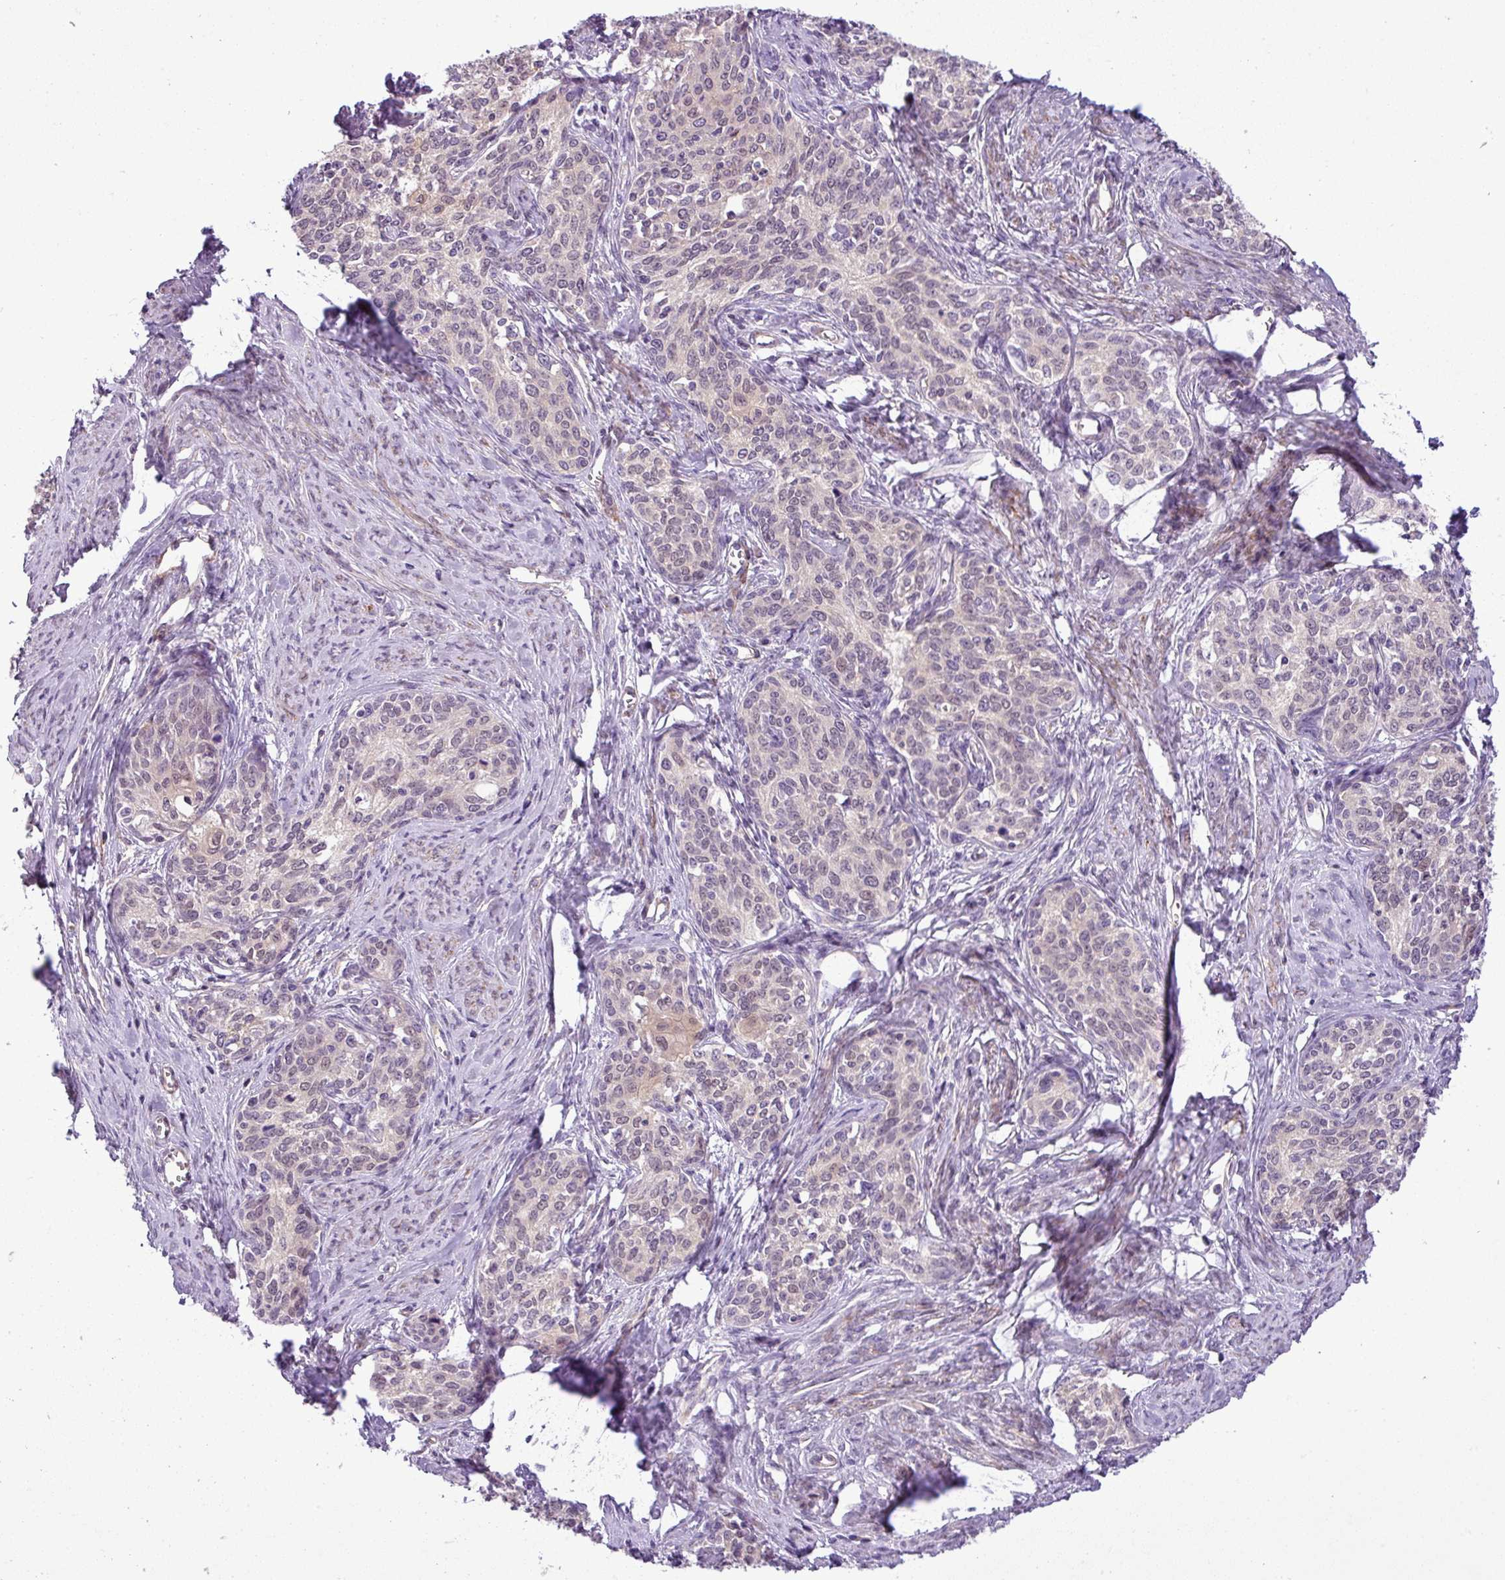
{"staining": {"intensity": "negative", "quantity": "none", "location": "none"}, "tissue": "cervical cancer", "cell_type": "Tumor cells", "image_type": "cancer", "snomed": [{"axis": "morphology", "description": "Squamous cell carcinoma, NOS"}, {"axis": "morphology", "description": "Adenocarcinoma, NOS"}, {"axis": "topography", "description": "Cervix"}], "caption": "High magnification brightfield microscopy of cervical adenocarcinoma stained with DAB (3,3'-diaminobenzidine) (brown) and counterstained with hematoxylin (blue): tumor cells show no significant positivity.", "gene": "NBEAL2", "patient": {"sex": "female", "age": 52}}